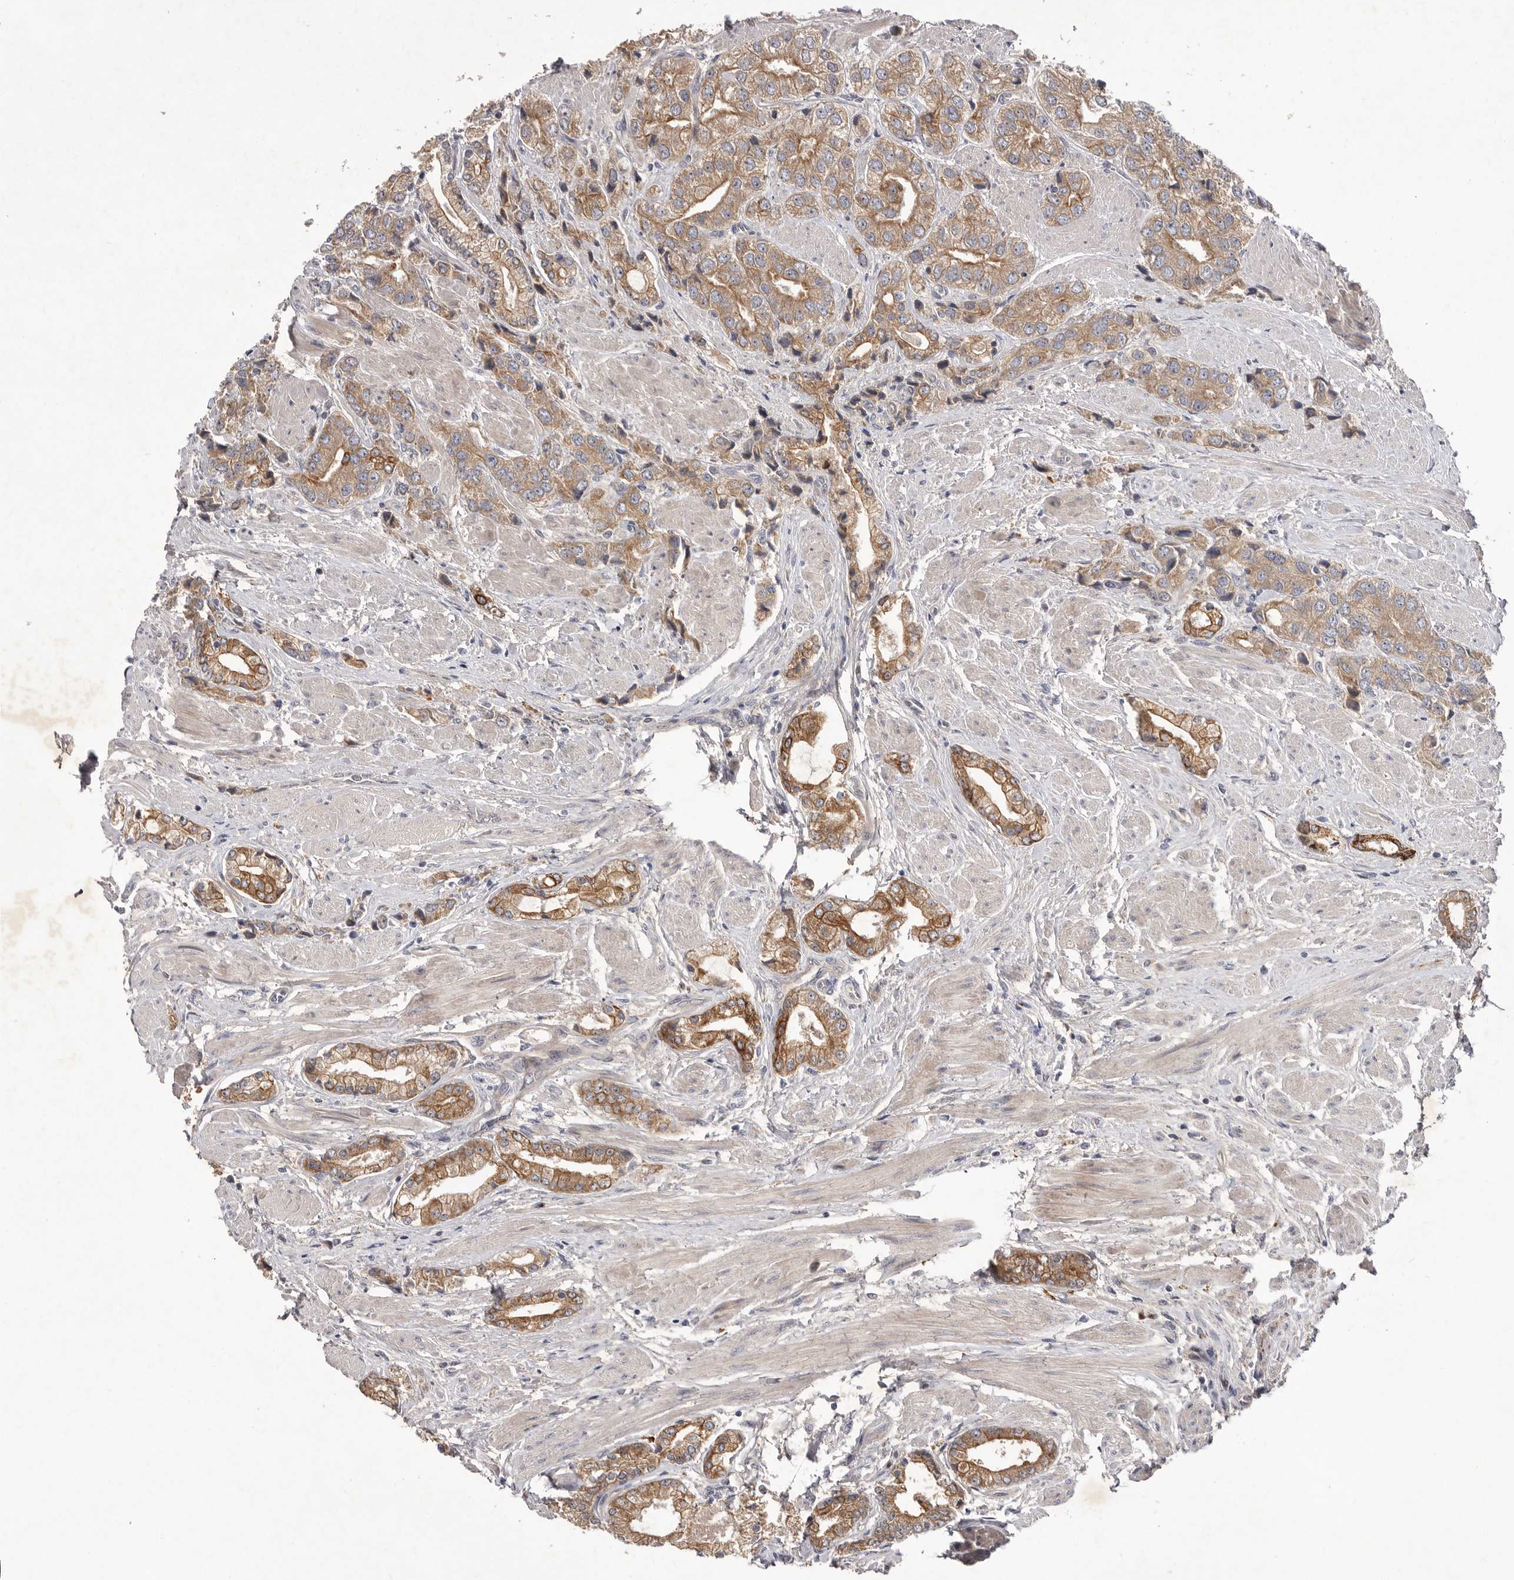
{"staining": {"intensity": "moderate", "quantity": "25%-75%", "location": "cytoplasmic/membranous"}, "tissue": "prostate cancer", "cell_type": "Tumor cells", "image_type": "cancer", "snomed": [{"axis": "morphology", "description": "Adenocarcinoma, High grade"}, {"axis": "topography", "description": "Prostate"}], "caption": "Tumor cells reveal moderate cytoplasmic/membranous staining in approximately 25%-75% of cells in prostate adenocarcinoma (high-grade).", "gene": "DHDDS", "patient": {"sex": "male", "age": 50}}